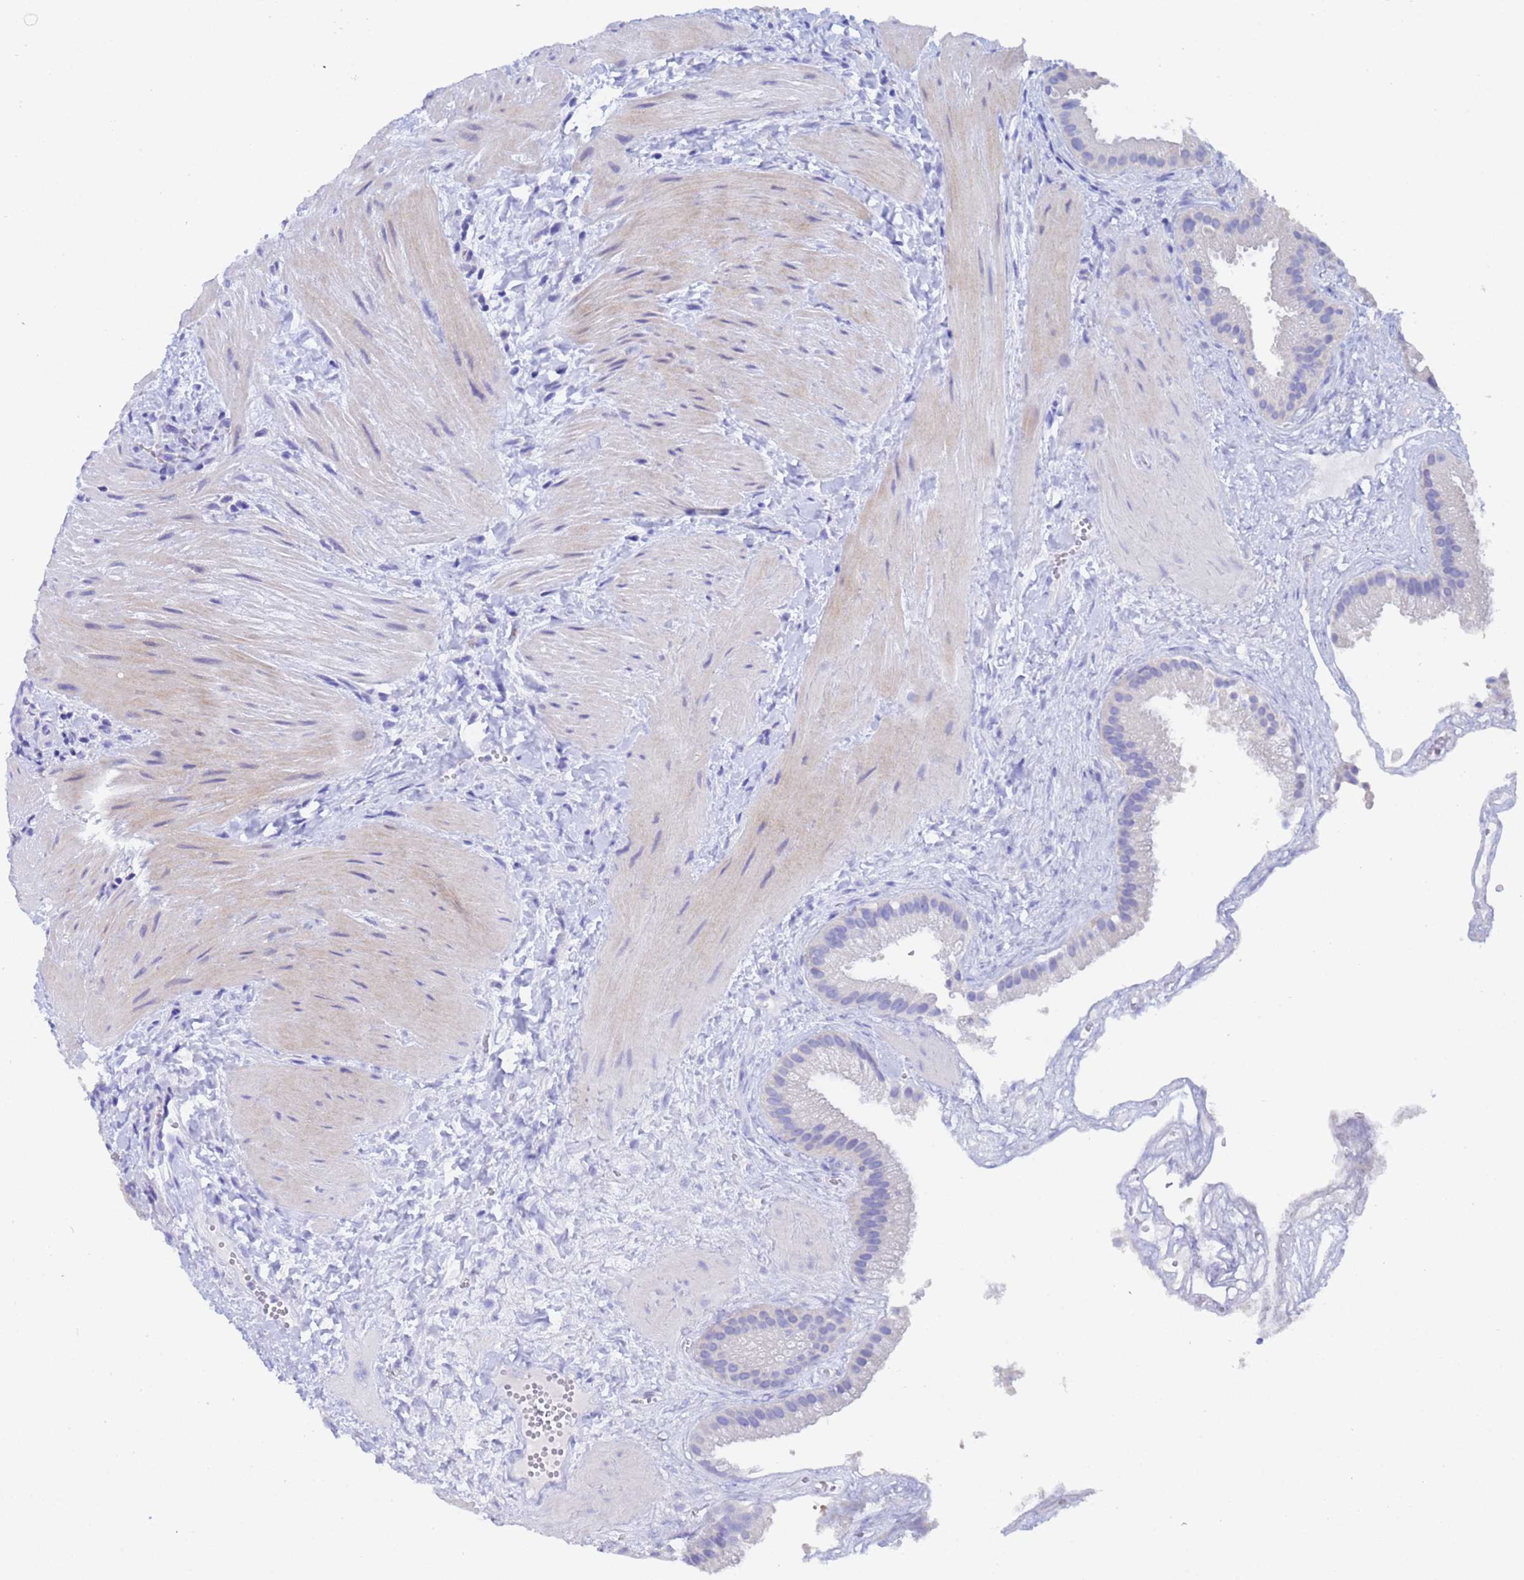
{"staining": {"intensity": "moderate", "quantity": "<25%", "location": "cytoplasmic/membranous,nuclear"}, "tissue": "gallbladder", "cell_type": "Glandular cells", "image_type": "normal", "snomed": [{"axis": "morphology", "description": "Normal tissue, NOS"}, {"axis": "topography", "description": "Gallbladder"}], "caption": "Immunohistochemical staining of benign human gallbladder displays low levels of moderate cytoplasmic/membranous,nuclear staining in approximately <25% of glandular cells.", "gene": "UBE2O", "patient": {"sex": "male", "age": 55}}